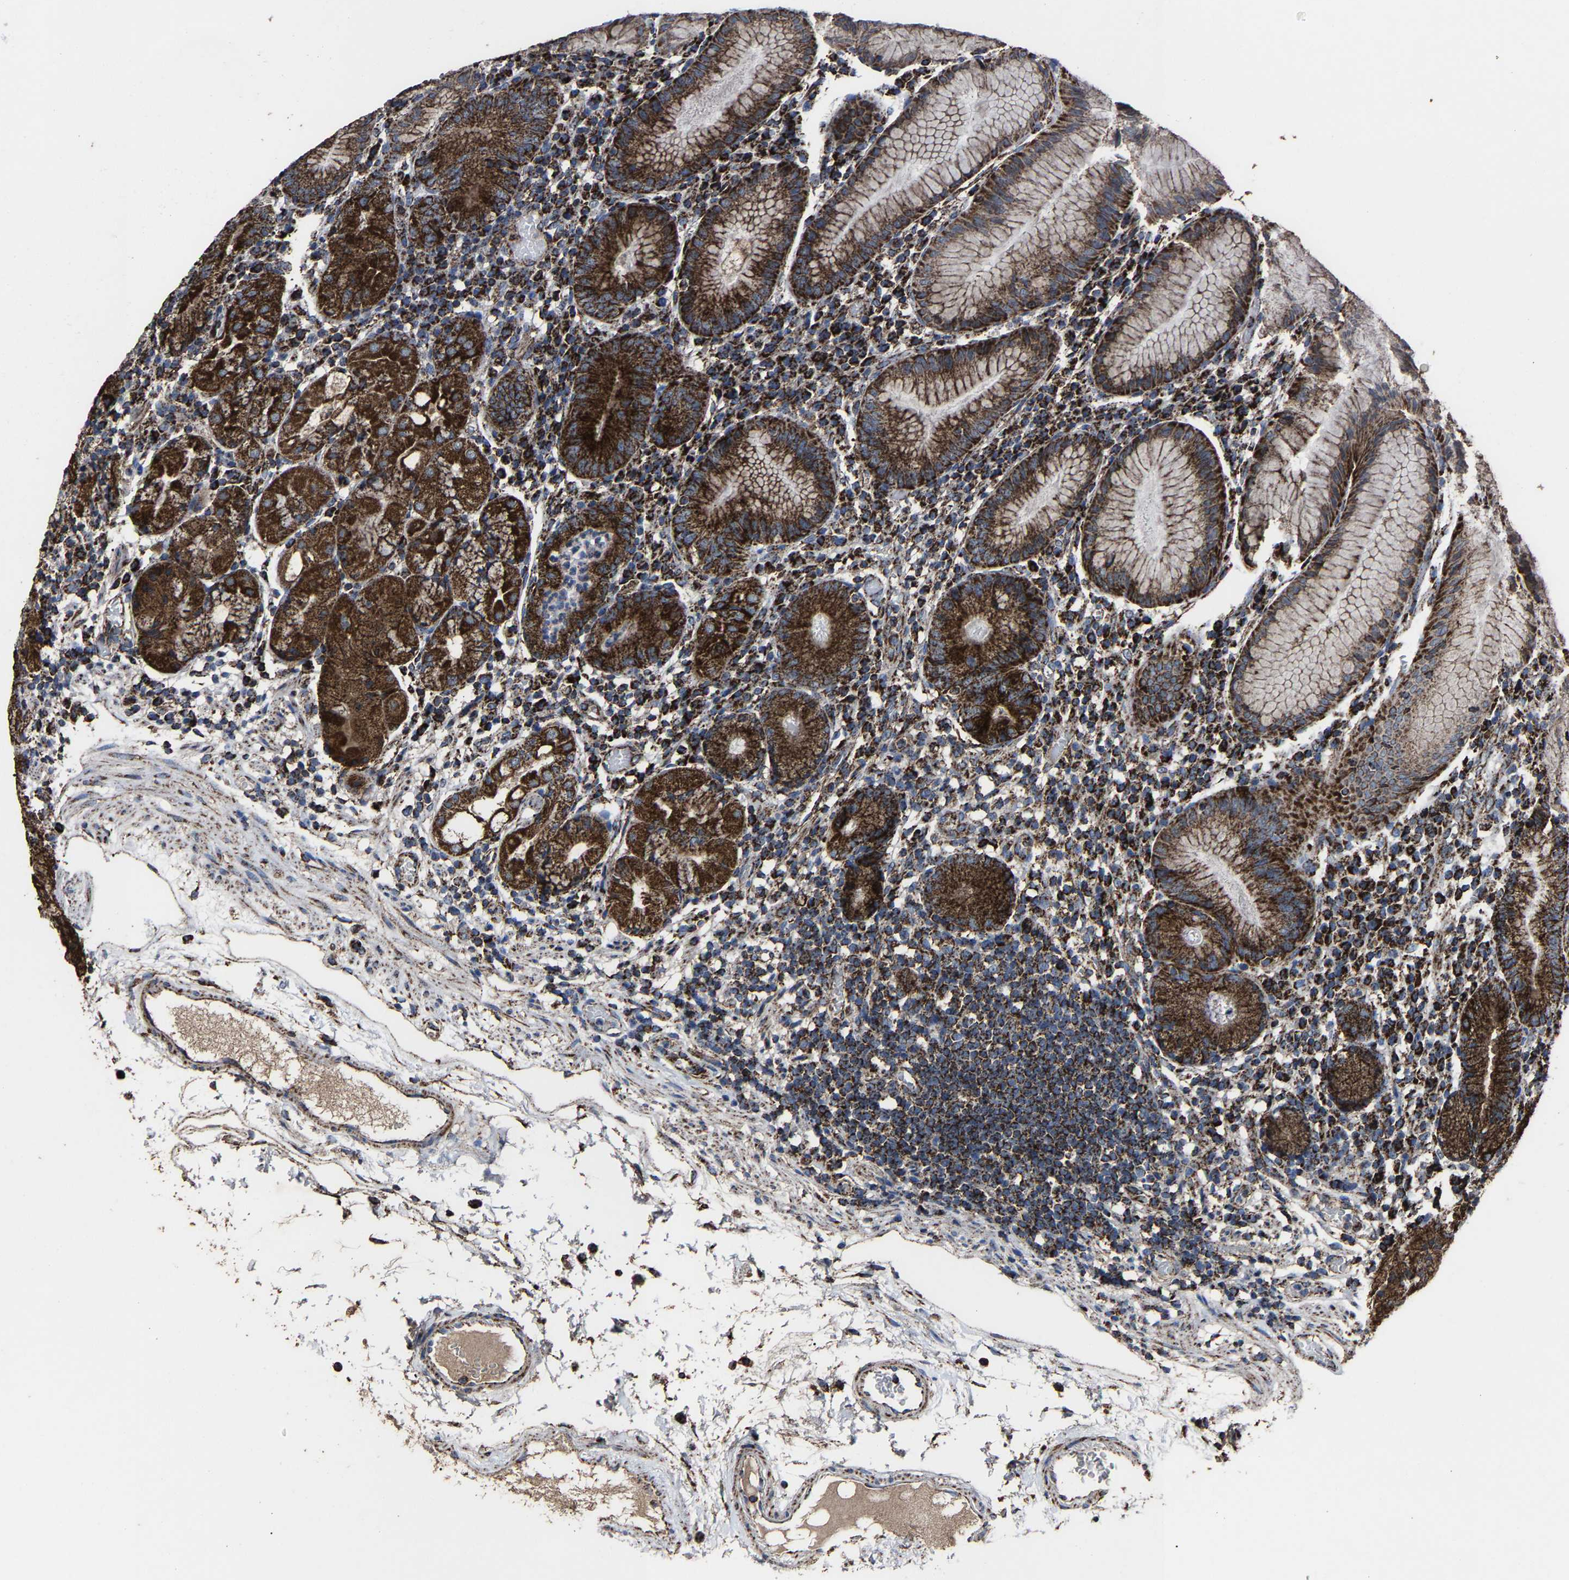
{"staining": {"intensity": "strong", "quantity": ">75%", "location": "cytoplasmic/membranous"}, "tissue": "stomach", "cell_type": "Glandular cells", "image_type": "normal", "snomed": [{"axis": "morphology", "description": "Normal tissue, NOS"}, {"axis": "topography", "description": "Stomach"}, {"axis": "topography", "description": "Stomach, lower"}], "caption": "An image of human stomach stained for a protein demonstrates strong cytoplasmic/membranous brown staining in glandular cells.", "gene": "NDUFV3", "patient": {"sex": "female", "age": 75}}